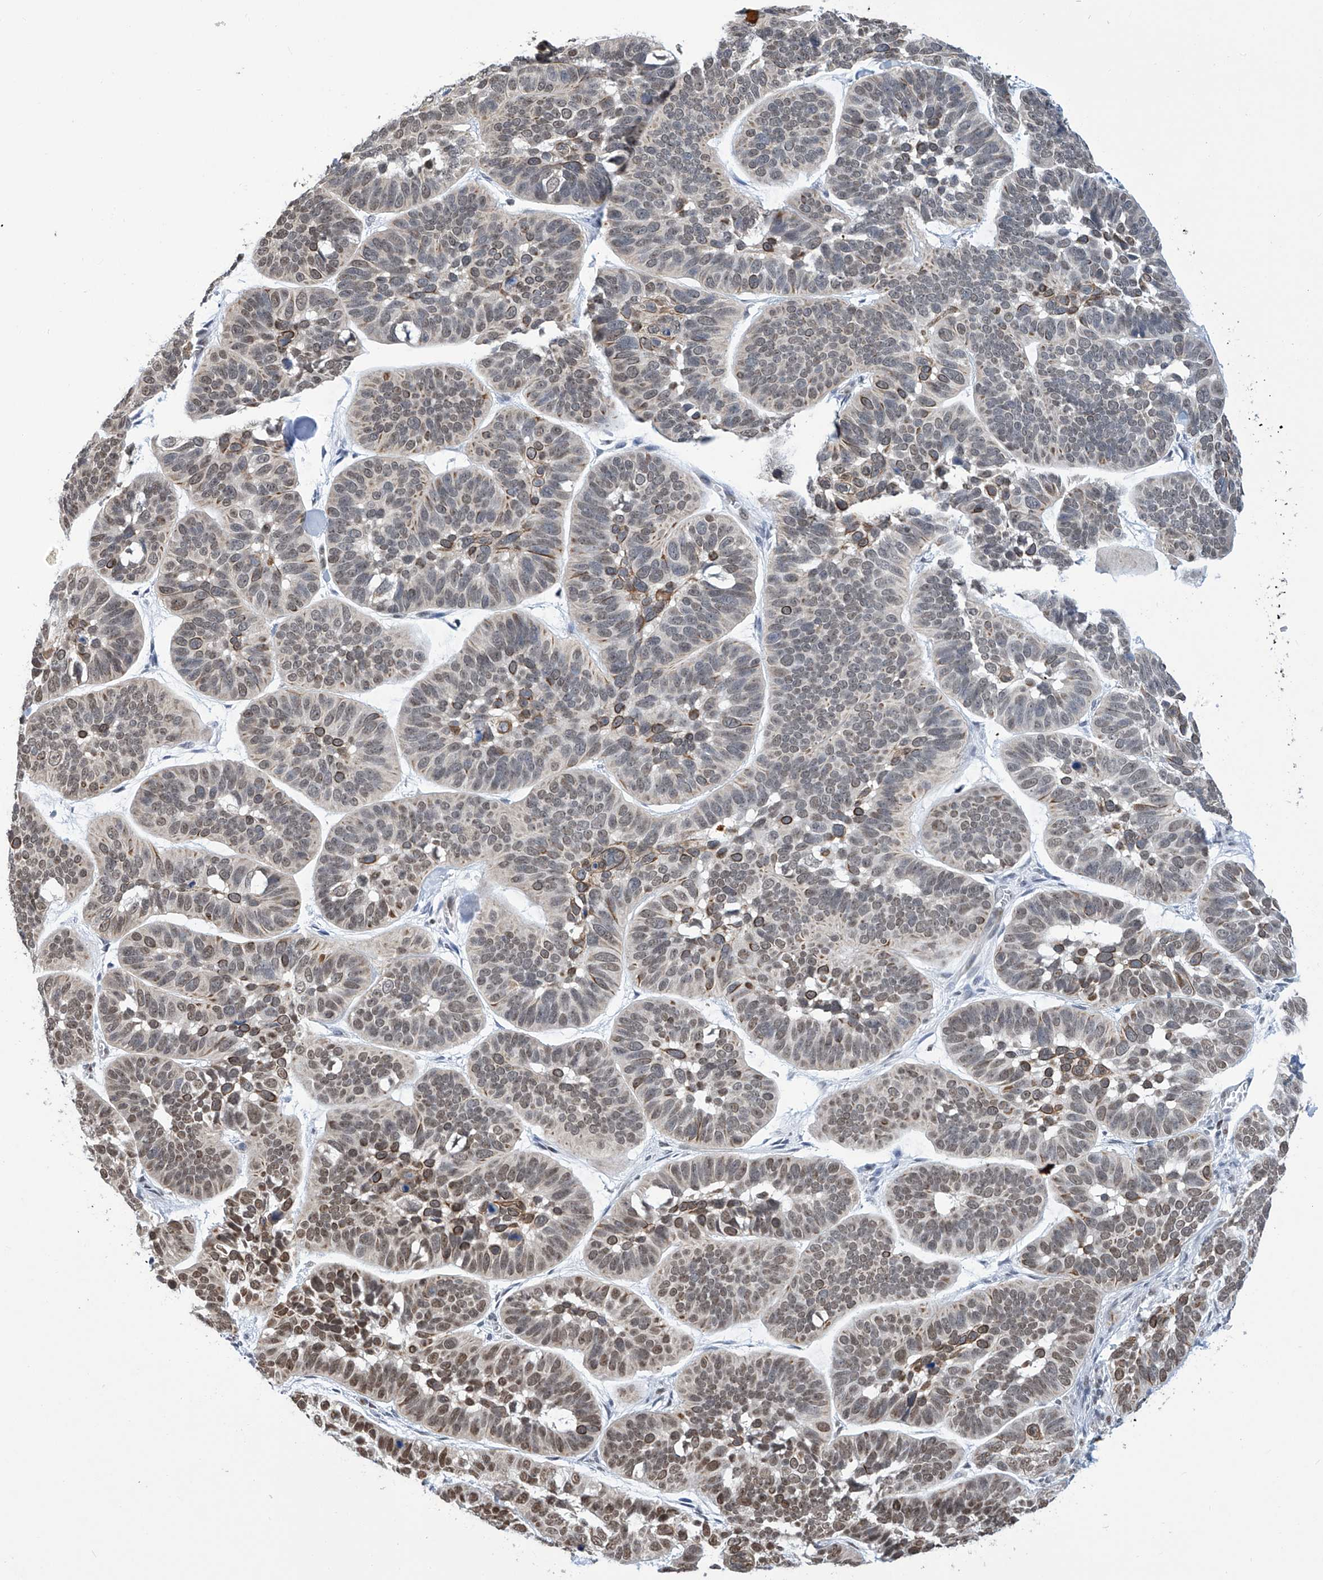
{"staining": {"intensity": "moderate", "quantity": "25%-75%", "location": "nuclear"}, "tissue": "skin cancer", "cell_type": "Tumor cells", "image_type": "cancer", "snomed": [{"axis": "morphology", "description": "Basal cell carcinoma"}, {"axis": "topography", "description": "Skin"}], "caption": "A high-resolution photomicrograph shows IHC staining of skin cancer (basal cell carcinoma), which exhibits moderate nuclear expression in about 25%-75% of tumor cells. (DAB IHC with brightfield microscopy, high magnification).", "gene": "SREBF2", "patient": {"sex": "male", "age": 62}}